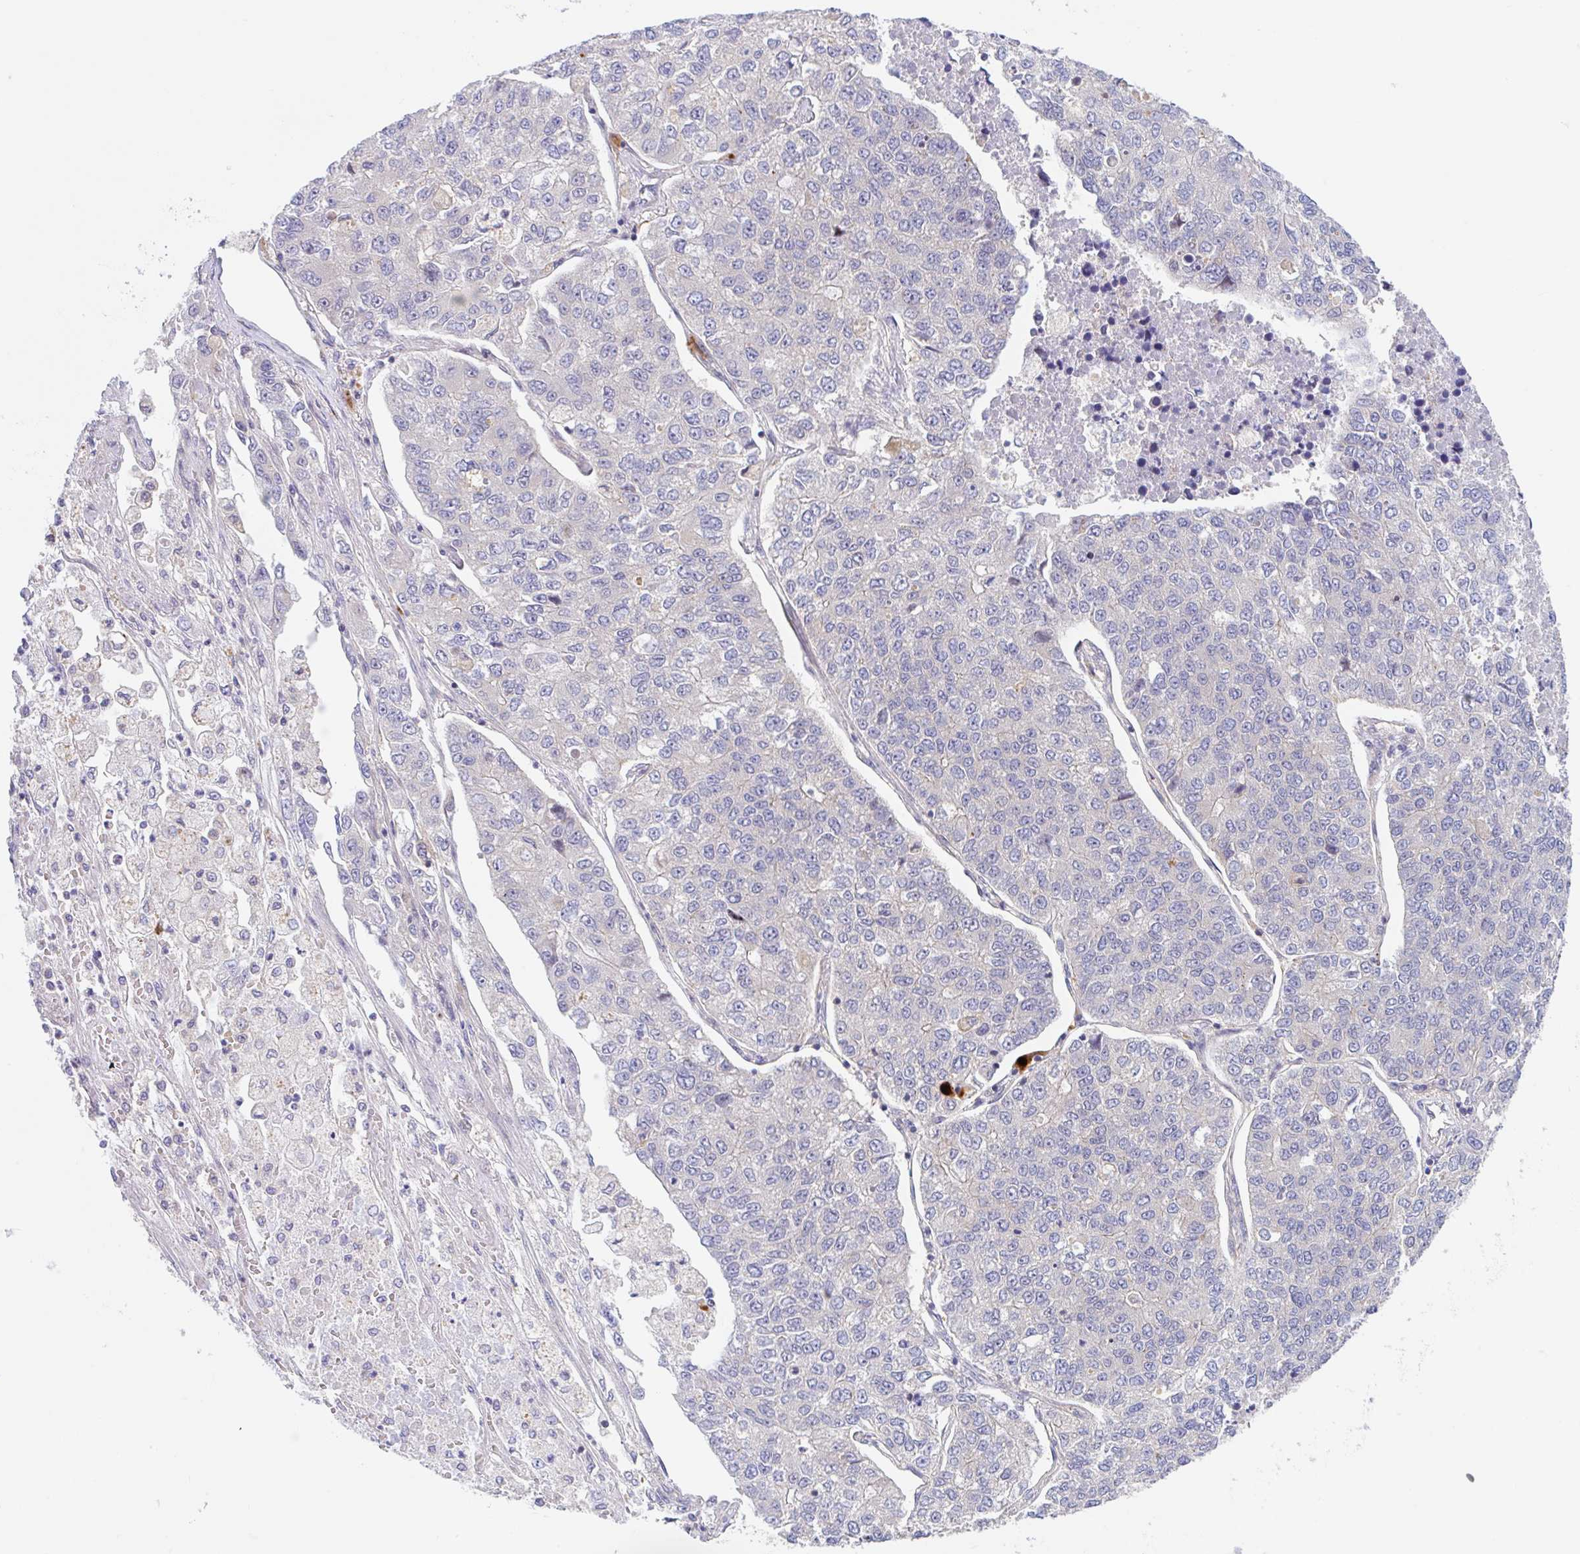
{"staining": {"intensity": "negative", "quantity": "none", "location": "none"}, "tissue": "lung cancer", "cell_type": "Tumor cells", "image_type": "cancer", "snomed": [{"axis": "morphology", "description": "Adenocarcinoma, NOS"}, {"axis": "topography", "description": "Lung"}], "caption": "The IHC histopathology image has no significant positivity in tumor cells of lung adenocarcinoma tissue.", "gene": "TMEM86A", "patient": {"sex": "male", "age": 49}}